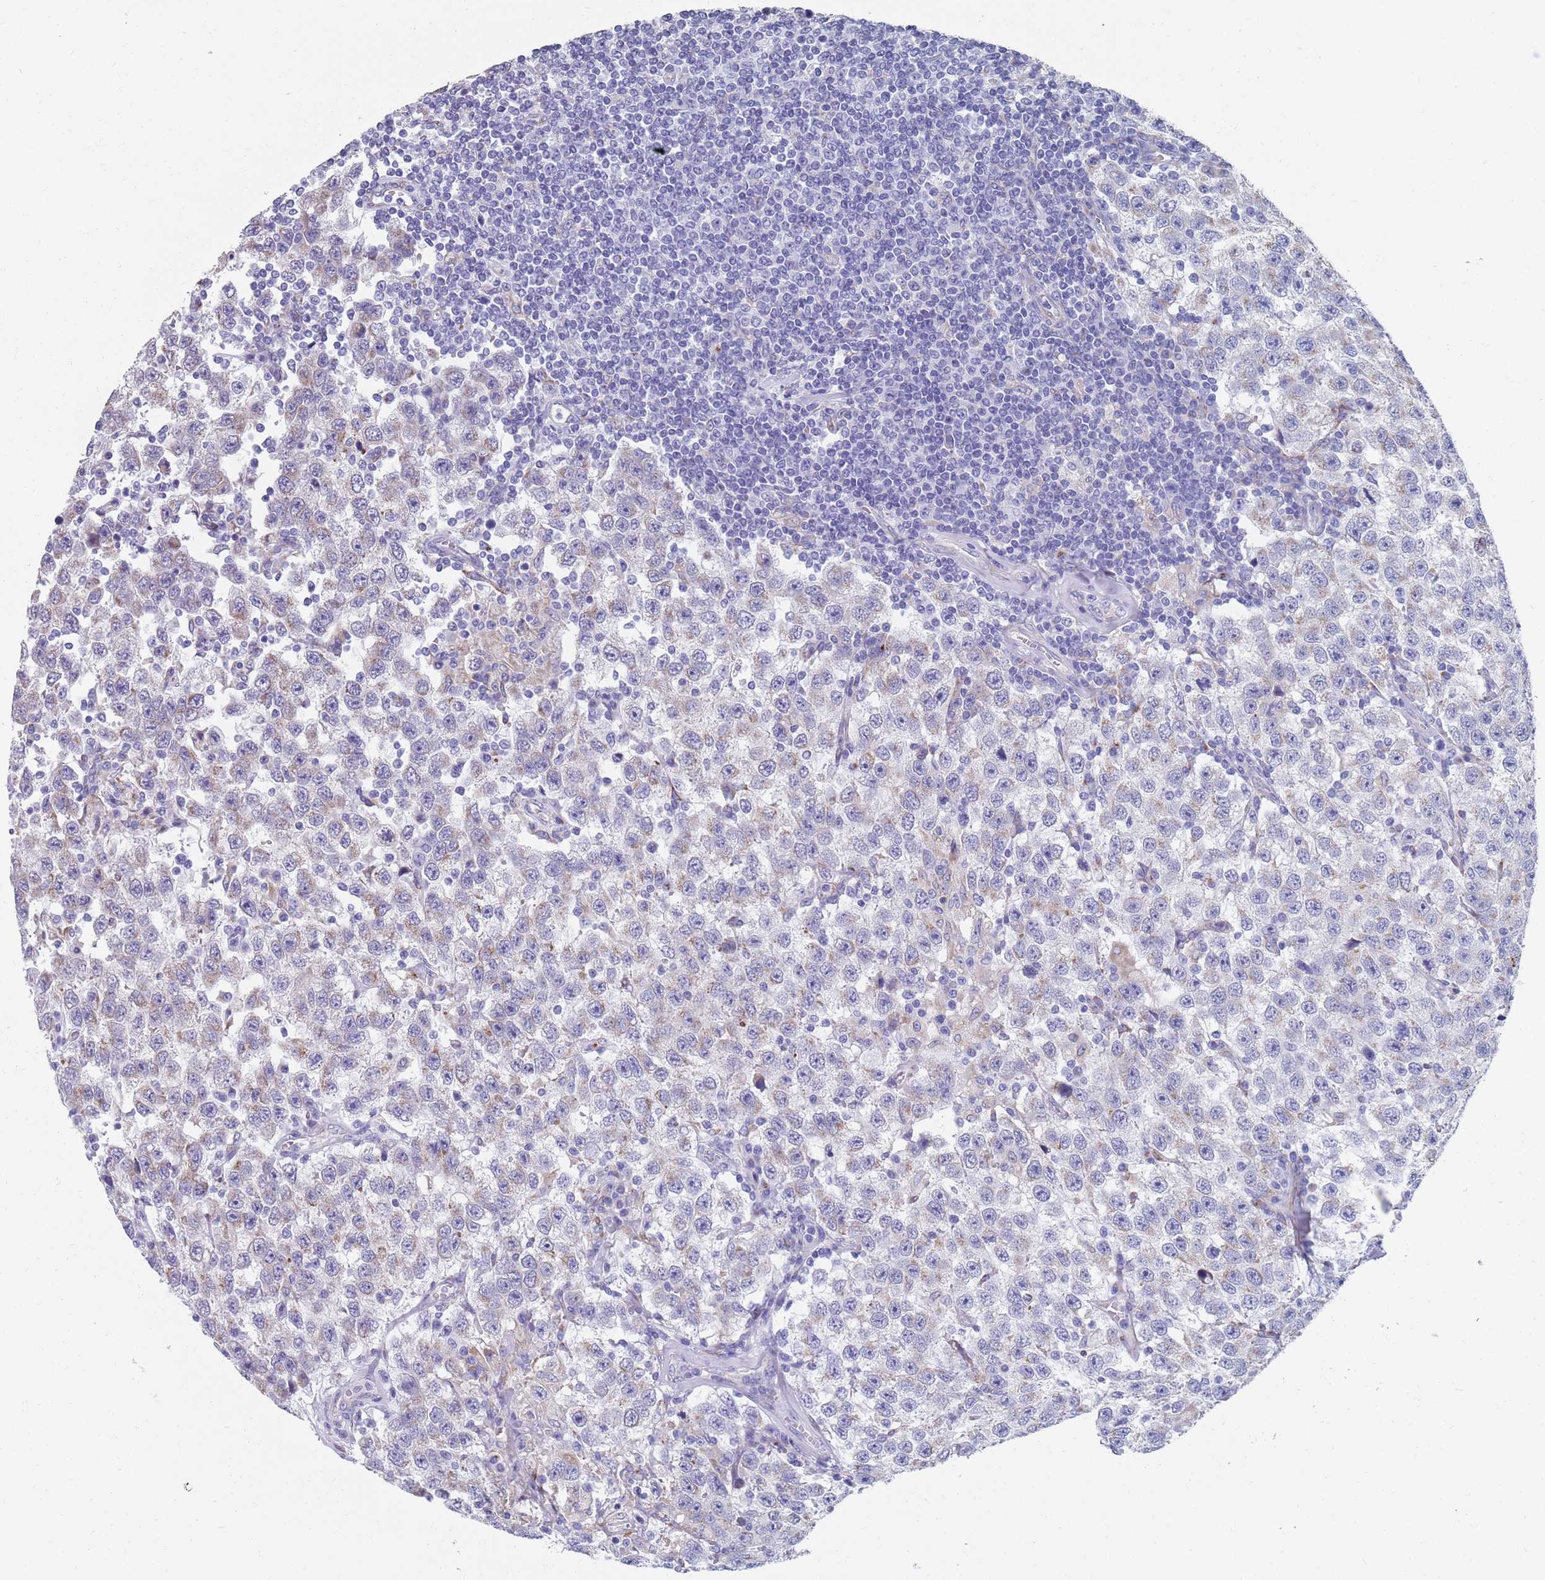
{"staining": {"intensity": "weak", "quantity": "25%-75%", "location": "cytoplasmic/membranous"}, "tissue": "testis cancer", "cell_type": "Tumor cells", "image_type": "cancer", "snomed": [{"axis": "morphology", "description": "Seminoma, NOS"}, {"axis": "topography", "description": "Testis"}], "caption": "Immunohistochemistry of testis cancer displays low levels of weak cytoplasmic/membranous positivity in about 25%-75% of tumor cells.", "gene": "PLOD1", "patient": {"sex": "male", "age": 41}}